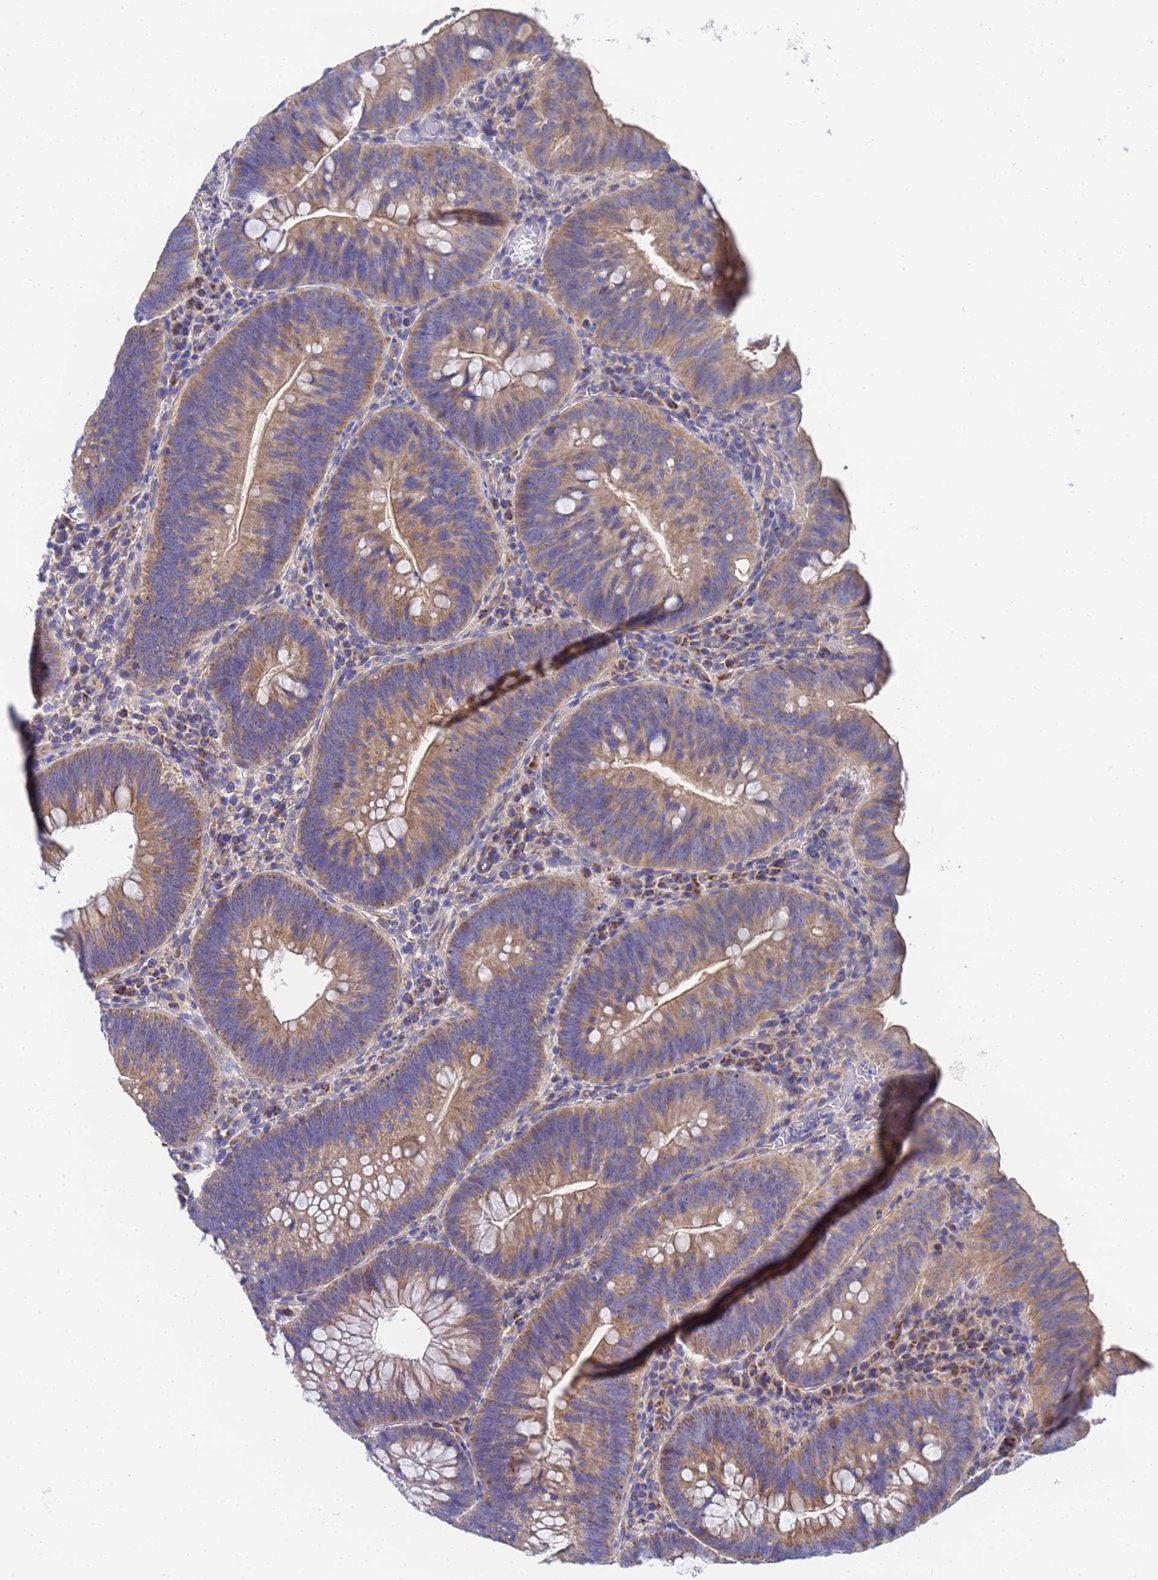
{"staining": {"intensity": "moderate", "quantity": ">75%", "location": "cytoplasmic/membranous"}, "tissue": "colorectal cancer", "cell_type": "Tumor cells", "image_type": "cancer", "snomed": [{"axis": "morphology", "description": "Adenocarcinoma, NOS"}, {"axis": "topography", "description": "Rectum"}], "caption": "This is a histology image of IHC staining of colorectal adenocarcinoma, which shows moderate expression in the cytoplasmic/membranous of tumor cells.", "gene": "FAHD2A", "patient": {"sex": "female", "age": 75}}